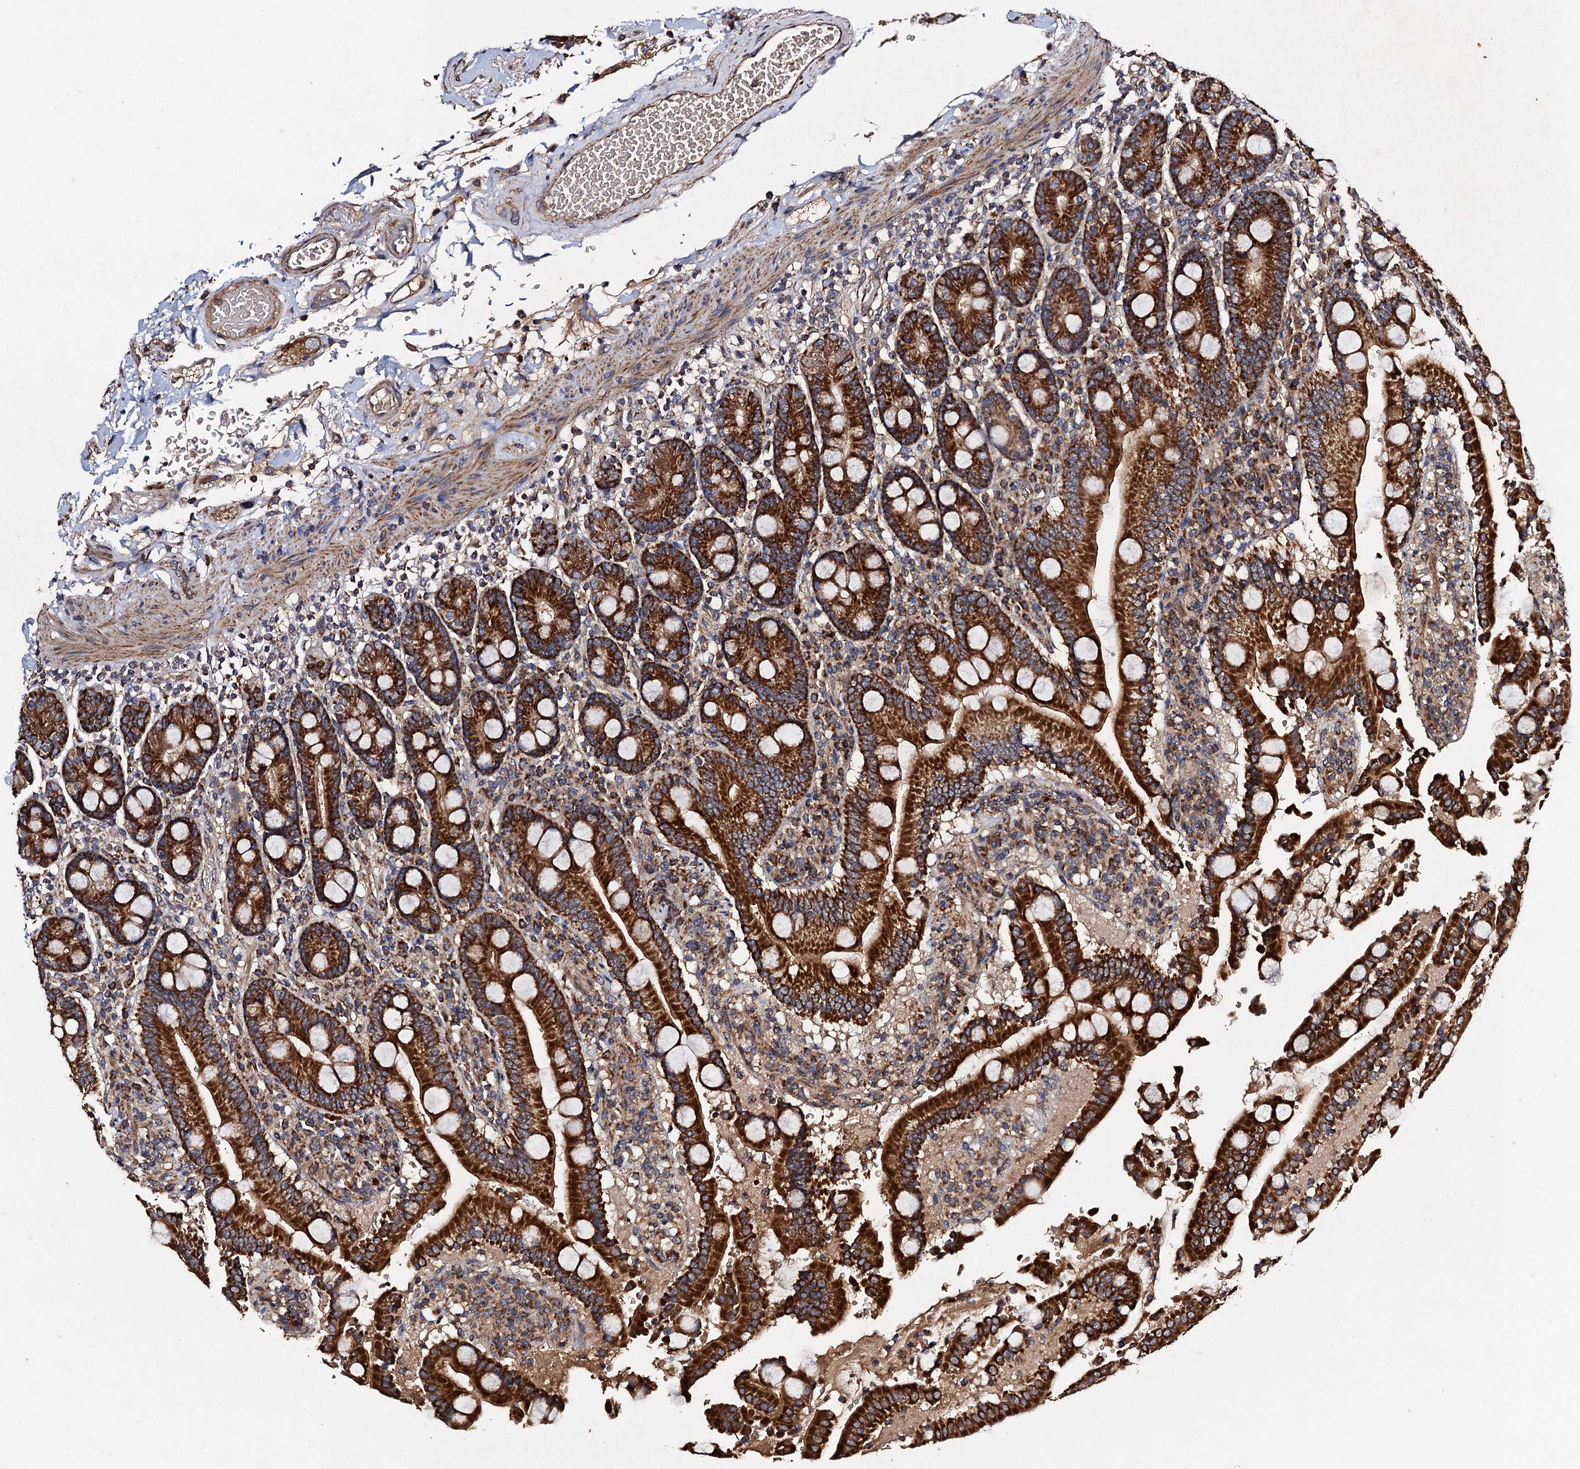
{"staining": {"intensity": "strong", "quantity": ">75%", "location": "cytoplasmic/membranous"}, "tissue": "duodenum", "cell_type": "Glandular cells", "image_type": "normal", "snomed": [{"axis": "morphology", "description": "Normal tissue, NOS"}, {"axis": "topography", "description": "Small intestine, NOS"}], "caption": "Immunohistochemistry (DAB) staining of normal human duodenum shows strong cytoplasmic/membranous protein staining in about >75% of glandular cells.", "gene": "NDUFA13", "patient": {"sex": "female", "age": 71}}